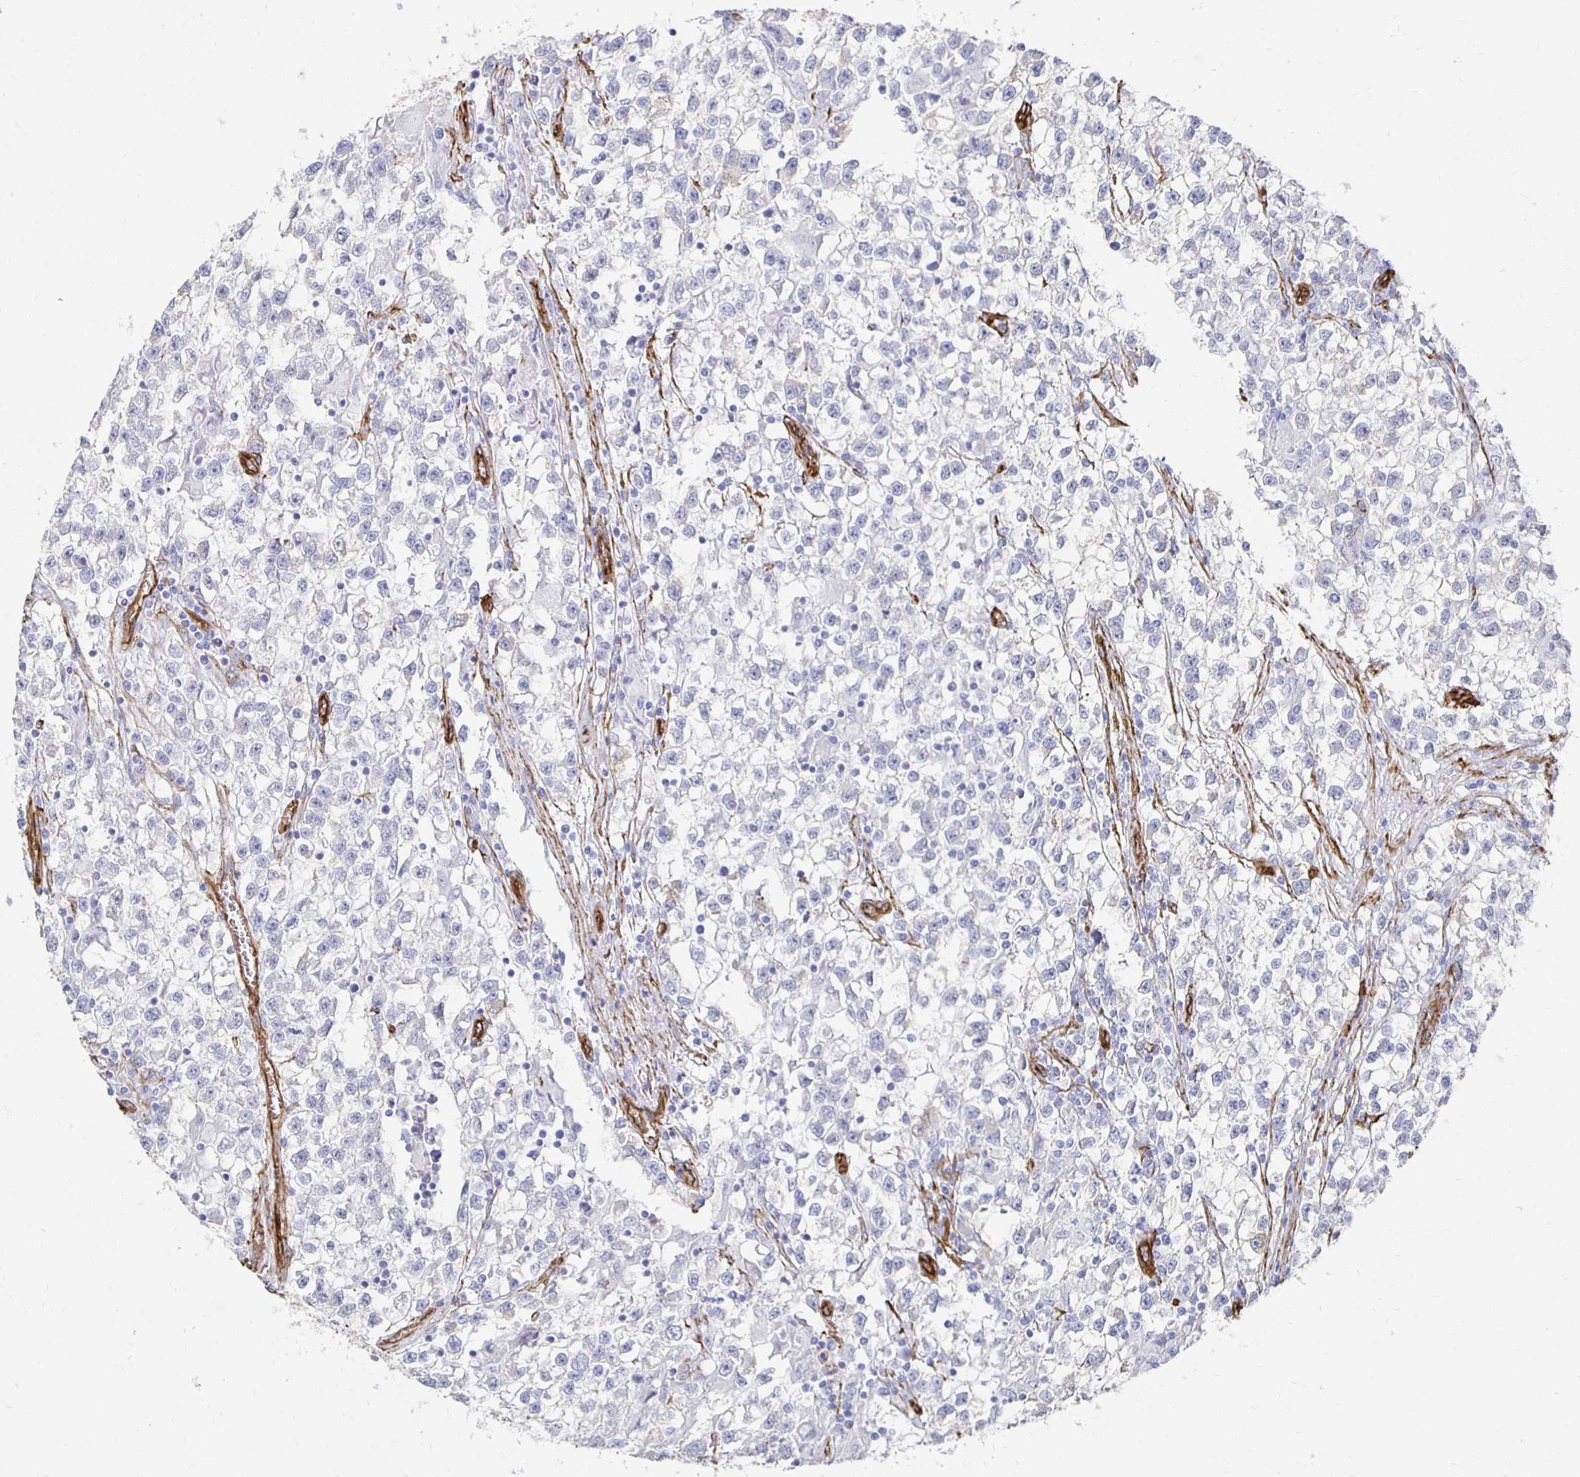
{"staining": {"intensity": "negative", "quantity": "none", "location": "none"}, "tissue": "testis cancer", "cell_type": "Tumor cells", "image_type": "cancer", "snomed": [{"axis": "morphology", "description": "Seminoma, NOS"}, {"axis": "topography", "description": "Testis"}], "caption": "This is an immunohistochemistry (IHC) histopathology image of human testis seminoma. There is no positivity in tumor cells.", "gene": "VIPR2", "patient": {"sex": "male", "age": 31}}